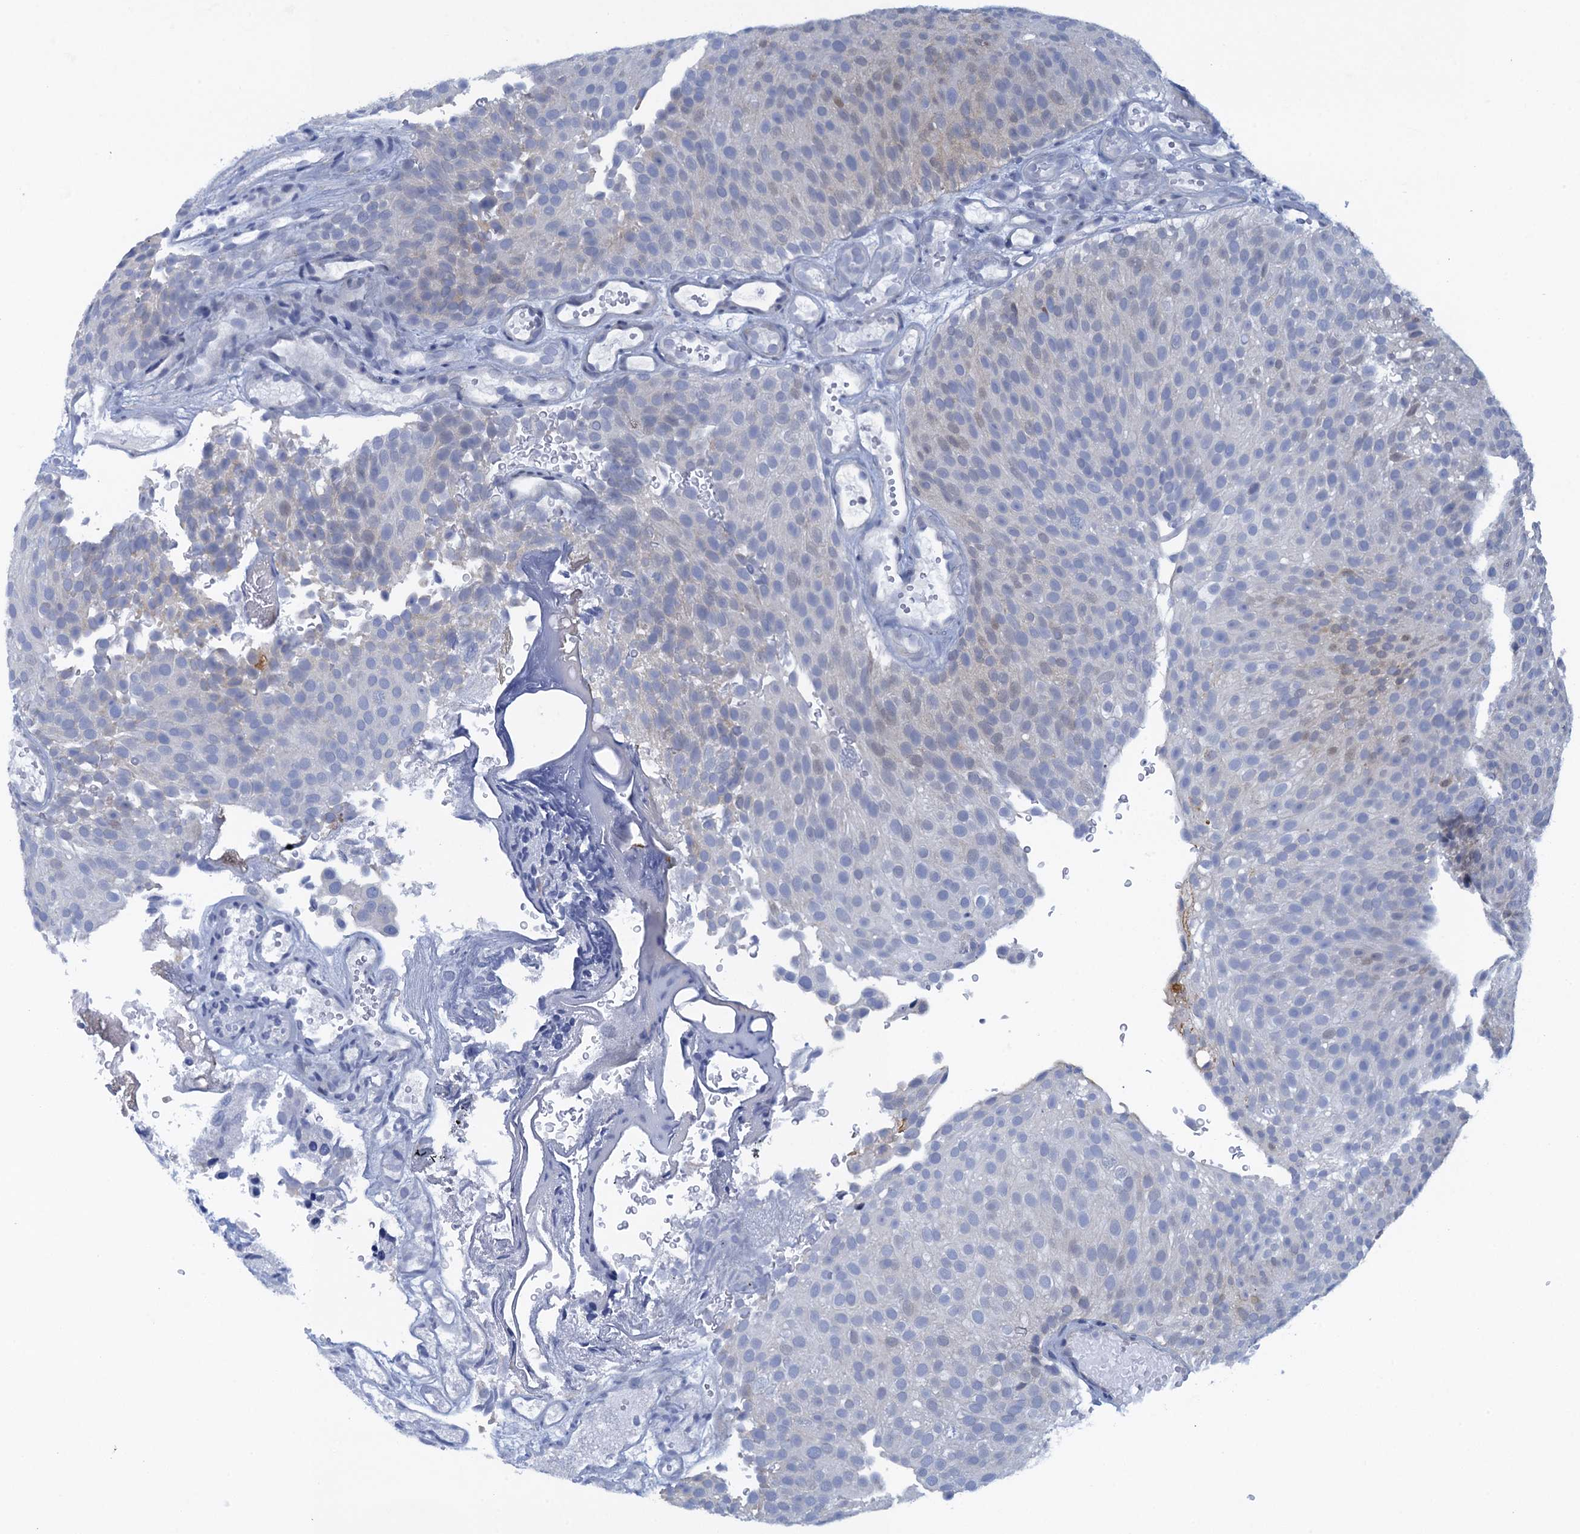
{"staining": {"intensity": "negative", "quantity": "none", "location": "none"}, "tissue": "urothelial cancer", "cell_type": "Tumor cells", "image_type": "cancer", "snomed": [{"axis": "morphology", "description": "Urothelial carcinoma, Low grade"}, {"axis": "topography", "description": "Urinary bladder"}], "caption": "Immunohistochemistry (IHC) of low-grade urothelial carcinoma reveals no staining in tumor cells. (Brightfield microscopy of DAB immunohistochemistry (IHC) at high magnification).", "gene": "SCEL", "patient": {"sex": "male", "age": 78}}